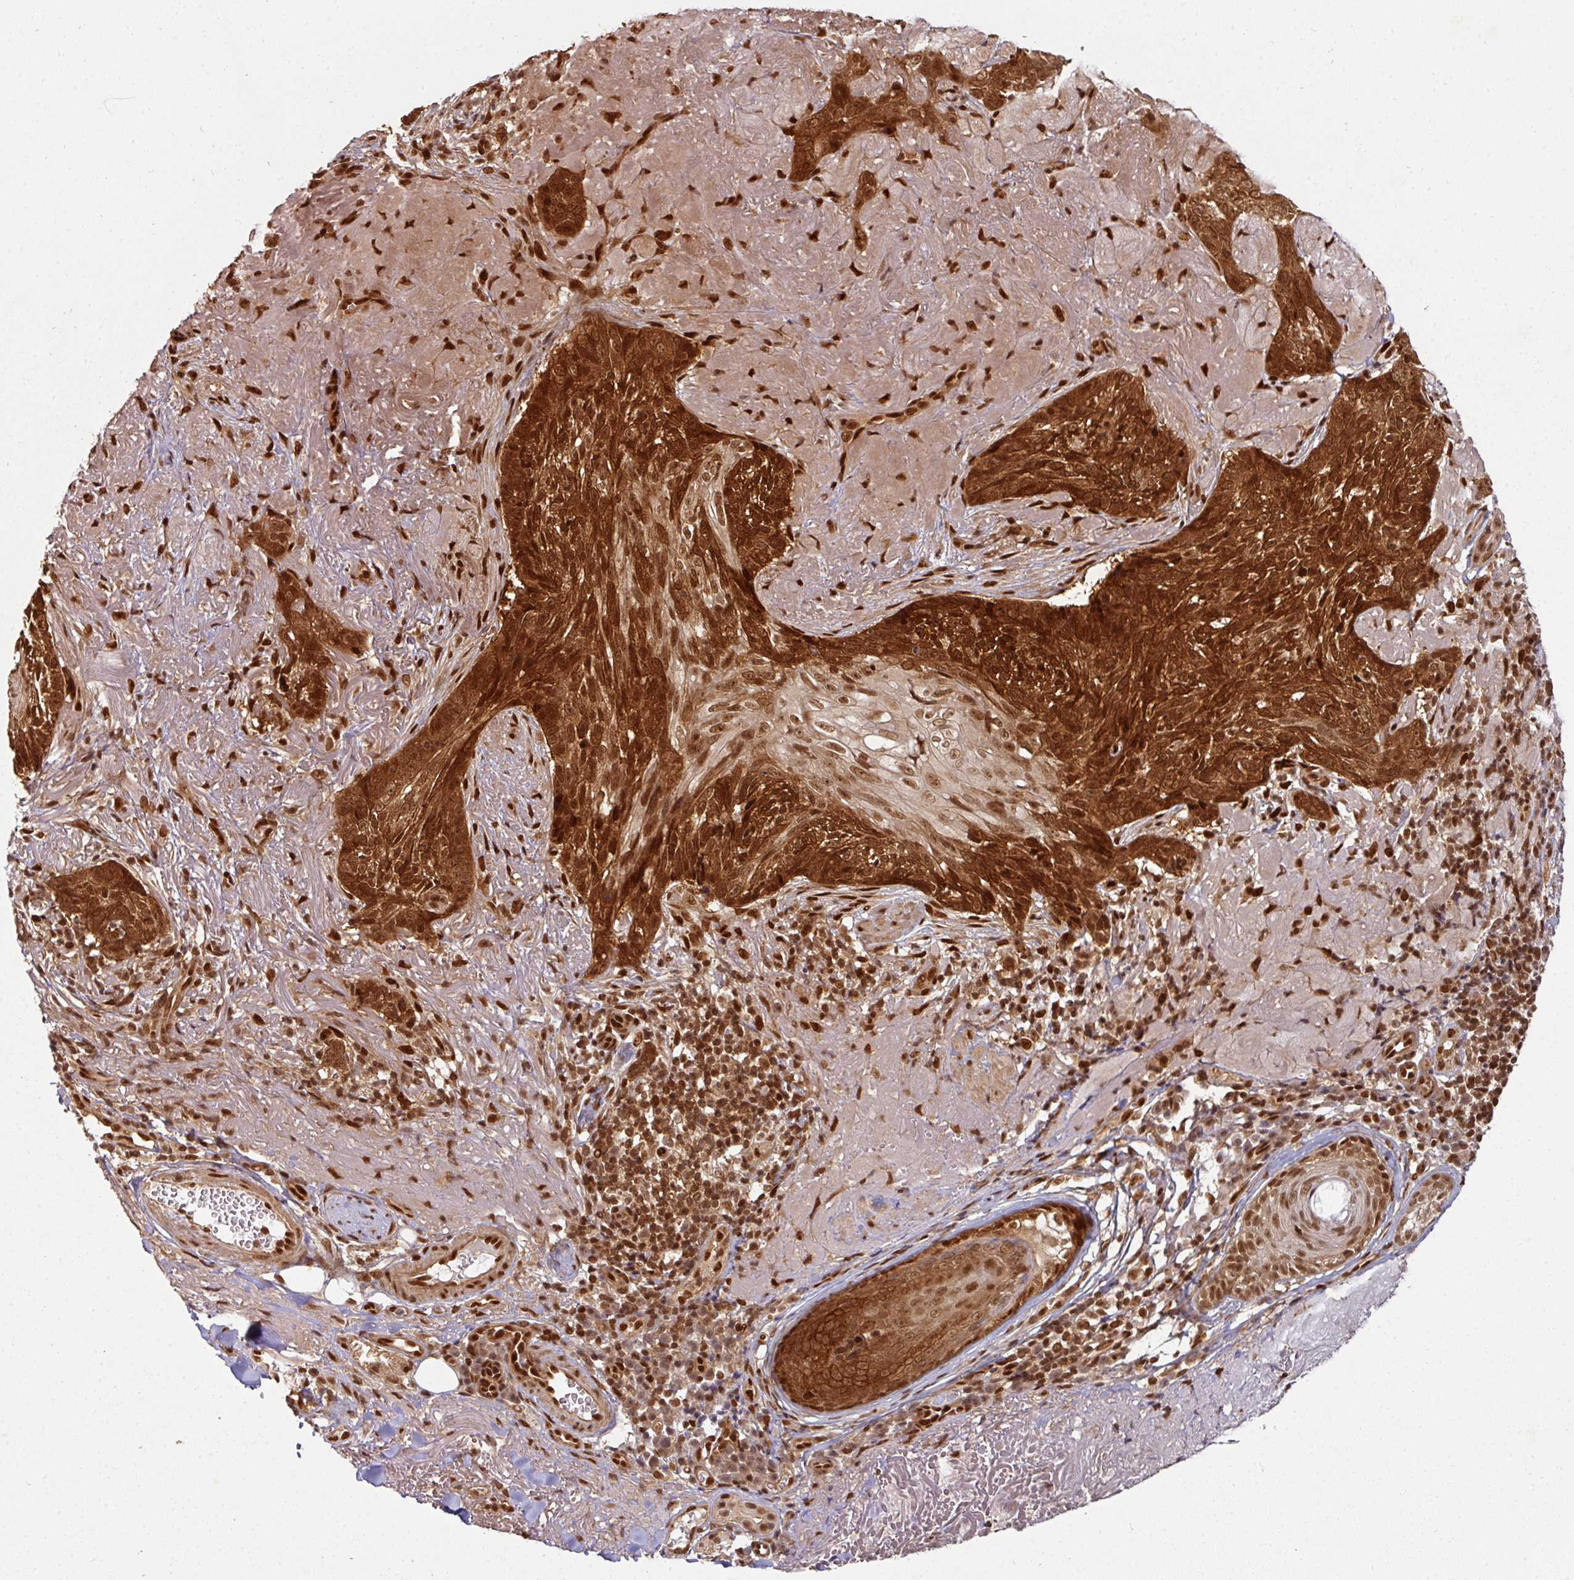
{"staining": {"intensity": "strong", "quantity": ">75%", "location": "cytoplasmic/membranous,nuclear"}, "tissue": "skin cancer", "cell_type": "Tumor cells", "image_type": "cancer", "snomed": [{"axis": "morphology", "description": "Basal cell carcinoma"}, {"axis": "topography", "description": "Skin"}, {"axis": "topography", "description": "Skin of face"}], "caption": "Skin basal cell carcinoma tissue displays strong cytoplasmic/membranous and nuclear expression in approximately >75% of tumor cells", "gene": "SIK3", "patient": {"sex": "female", "age": 95}}